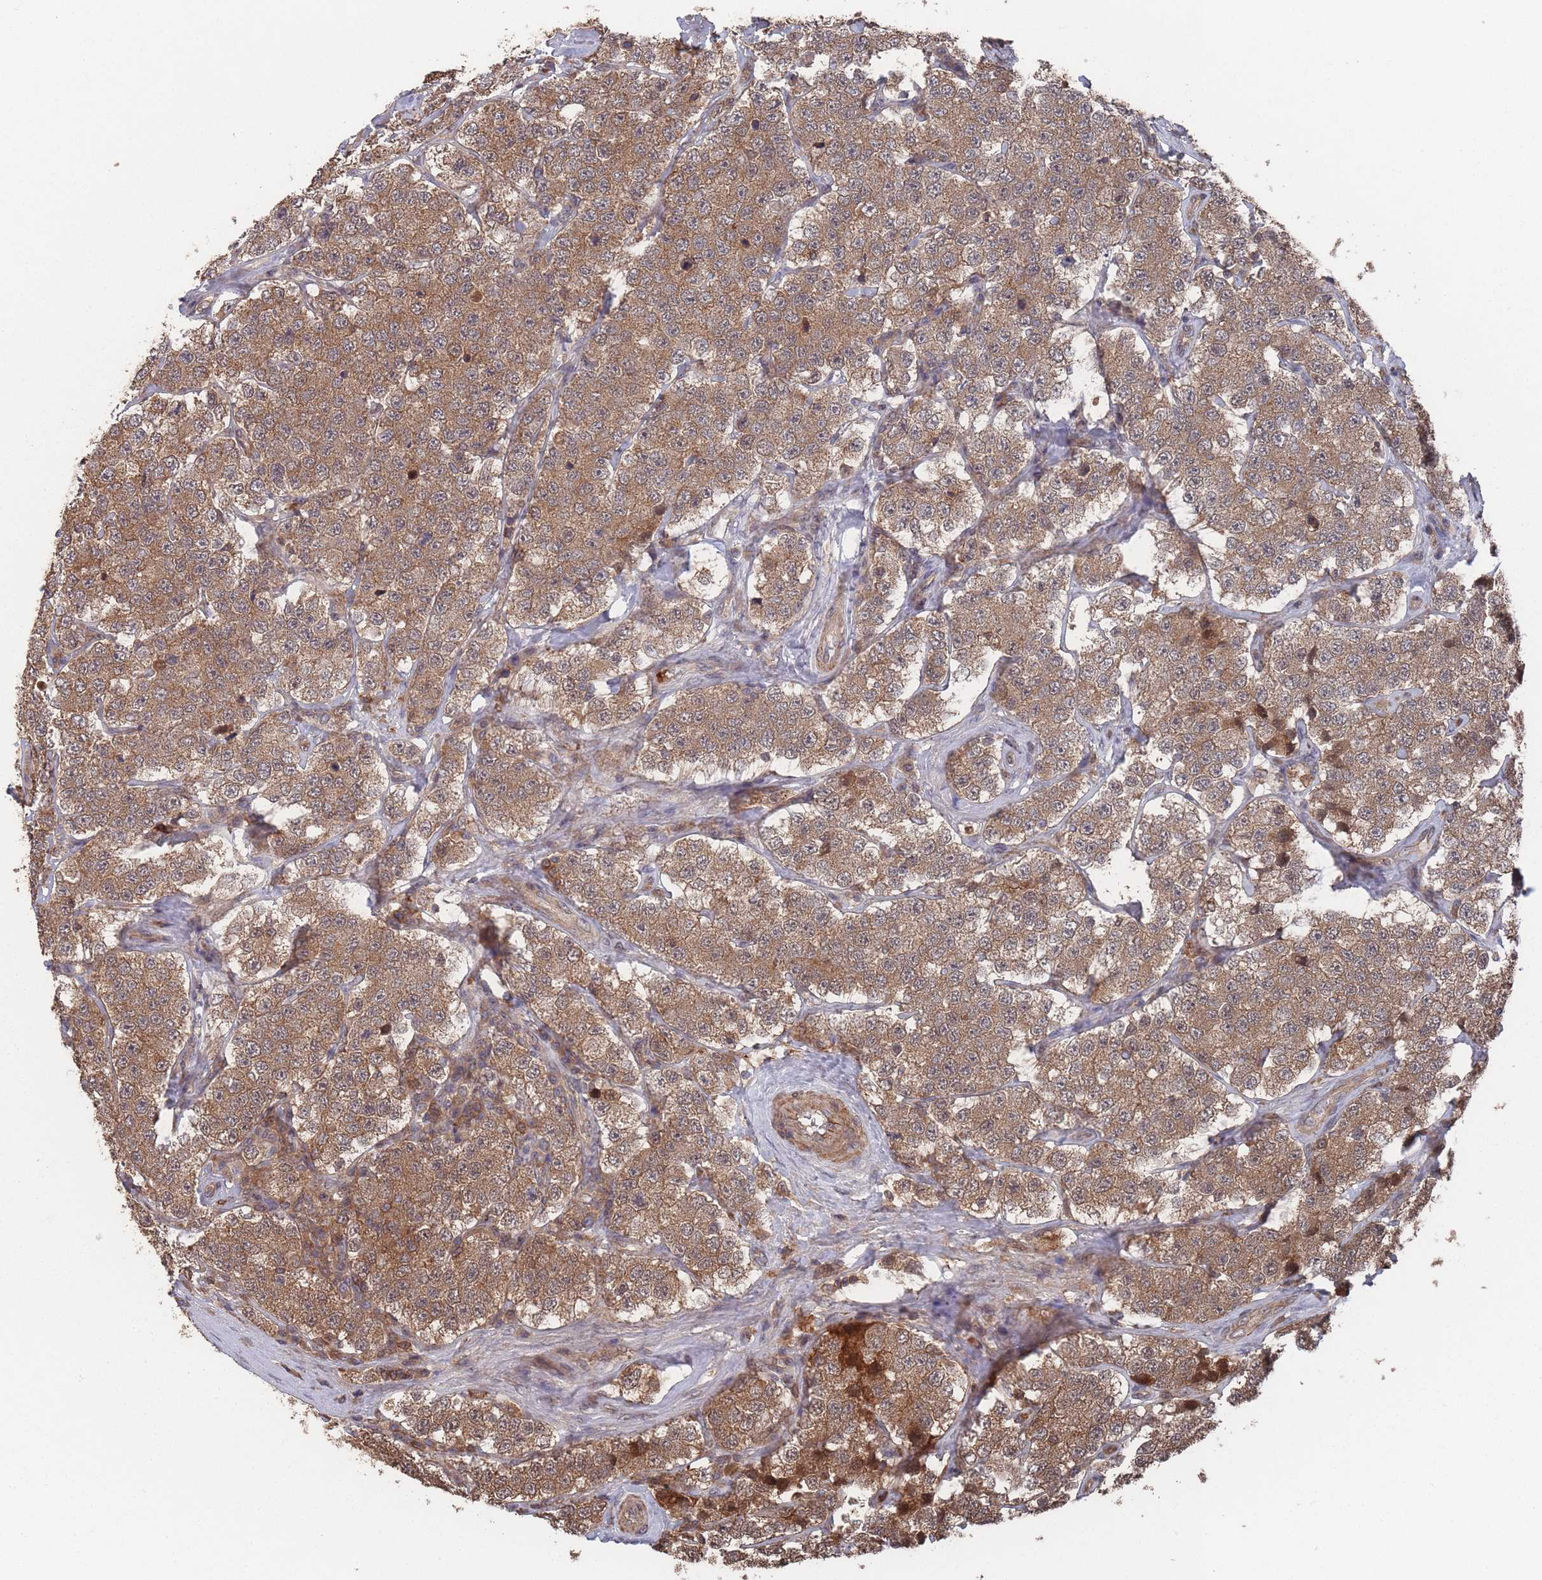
{"staining": {"intensity": "moderate", "quantity": ">75%", "location": "cytoplasmic/membranous"}, "tissue": "testis cancer", "cell_type": "Tumor cells", "image_type": "cancer", "snomed": [{"axis": "morphology", "description": "Seminoma, NOS"}, {"axis": "topography", "description": "Testis"}], "caption": "Tumor cells show medium levels of moderate cytoplasmic/membranous staining in approximately >75% of cells in testis cancer.", "gene": "SF3B1", "patient": {"sex": "male", "age": 34}}